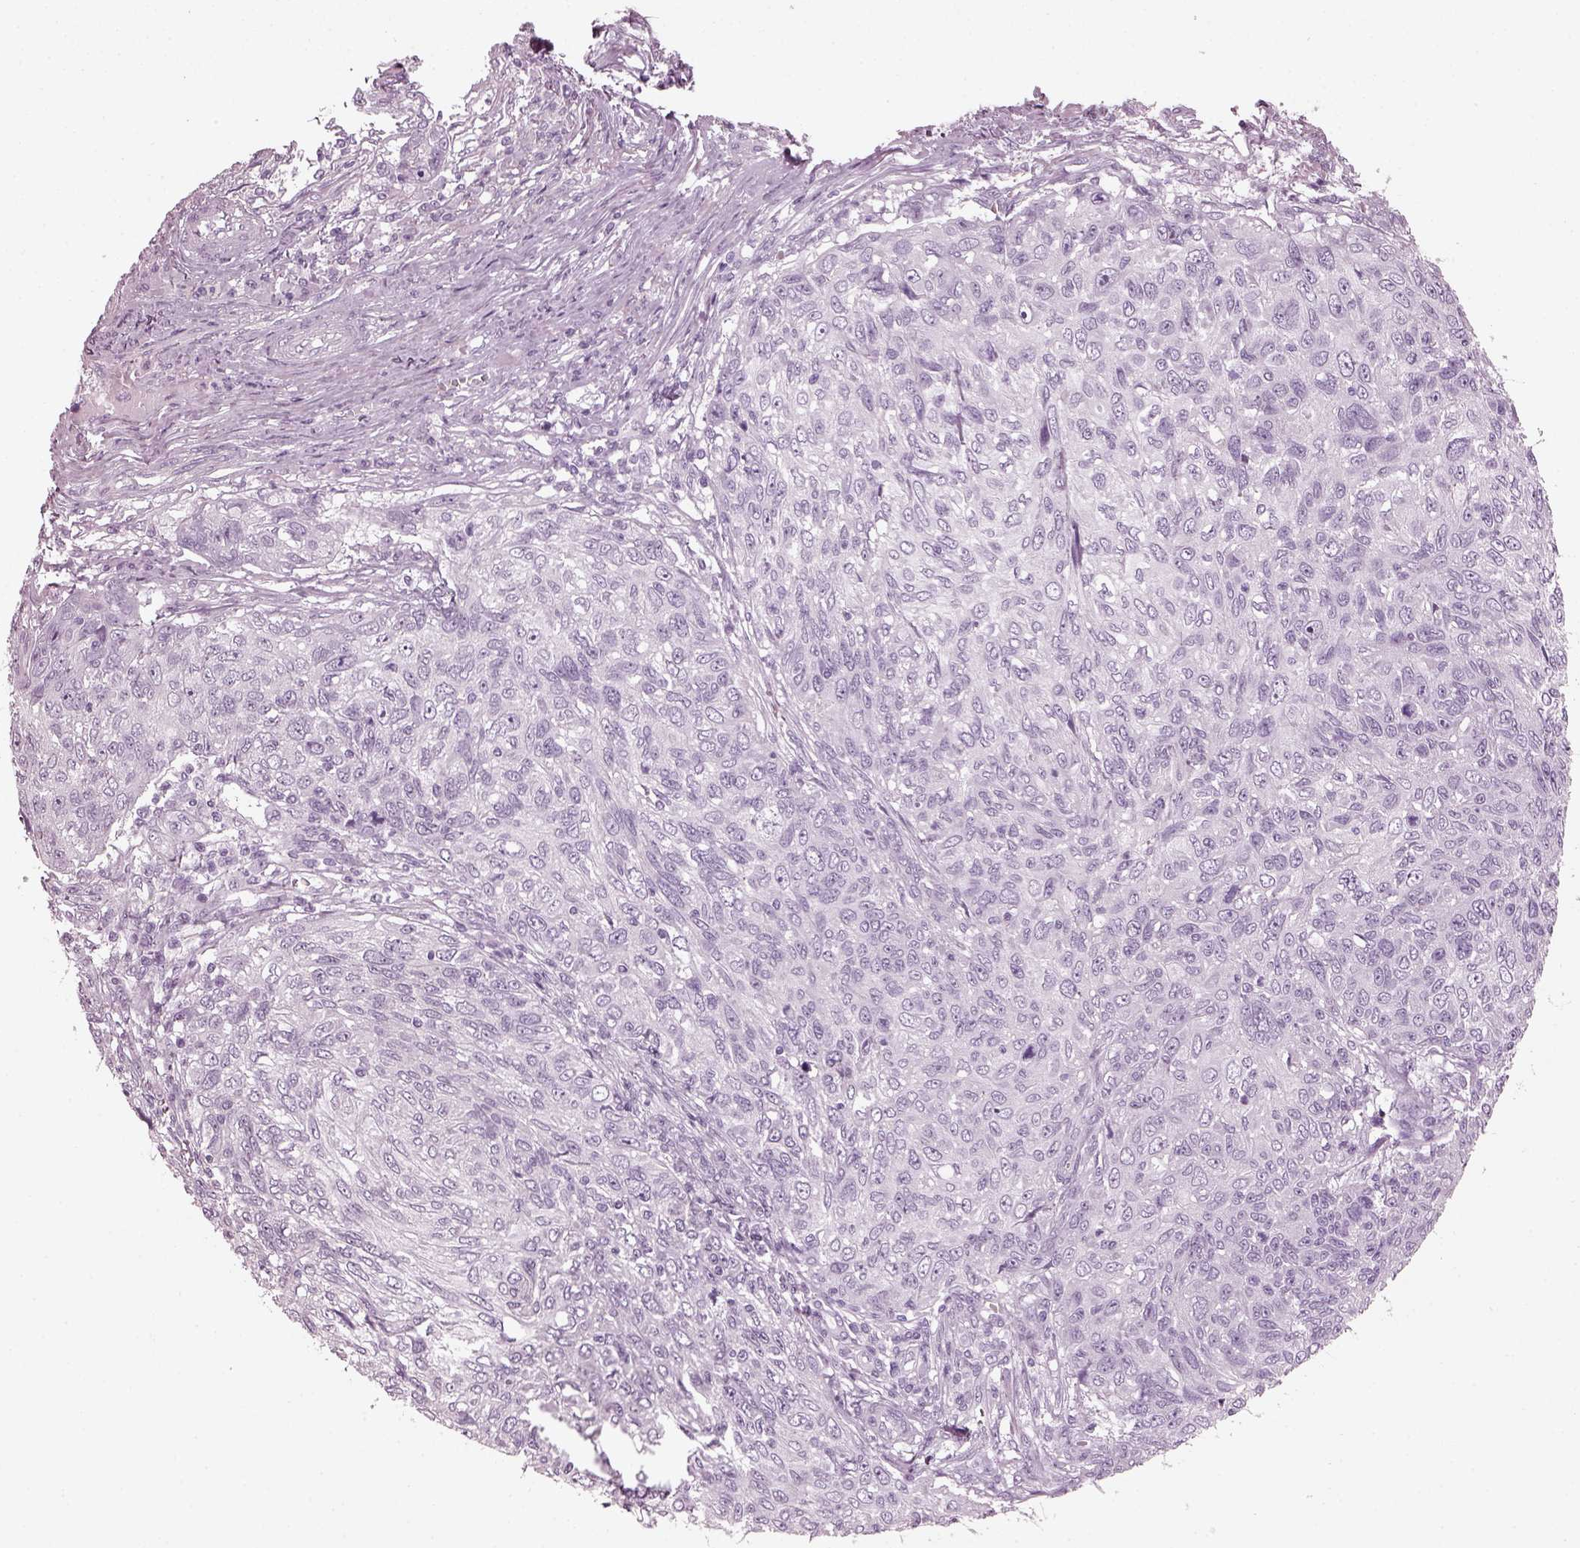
{"staining": {"intensity": "negative", "quantity": "none", "location": "none"}, "tissue": "skin cancer", "cell_type": "Tumor cells", "image_type": "cancer", "snomed": [{"axis": "morphology", "description": "Squamous cell carcinoma, NOS"}, {"axis": "topography", "description": "Skin"}], "caption": "A micrograph of squamous cell carcinoma (skin) stained for a protein exhibits no brown staining in tumor cells. (DAB (3,3'-diaminobenzidine) IHC, high magnification).", "gene": "PDC", "patient": {"sex": "male", "age": 92}}